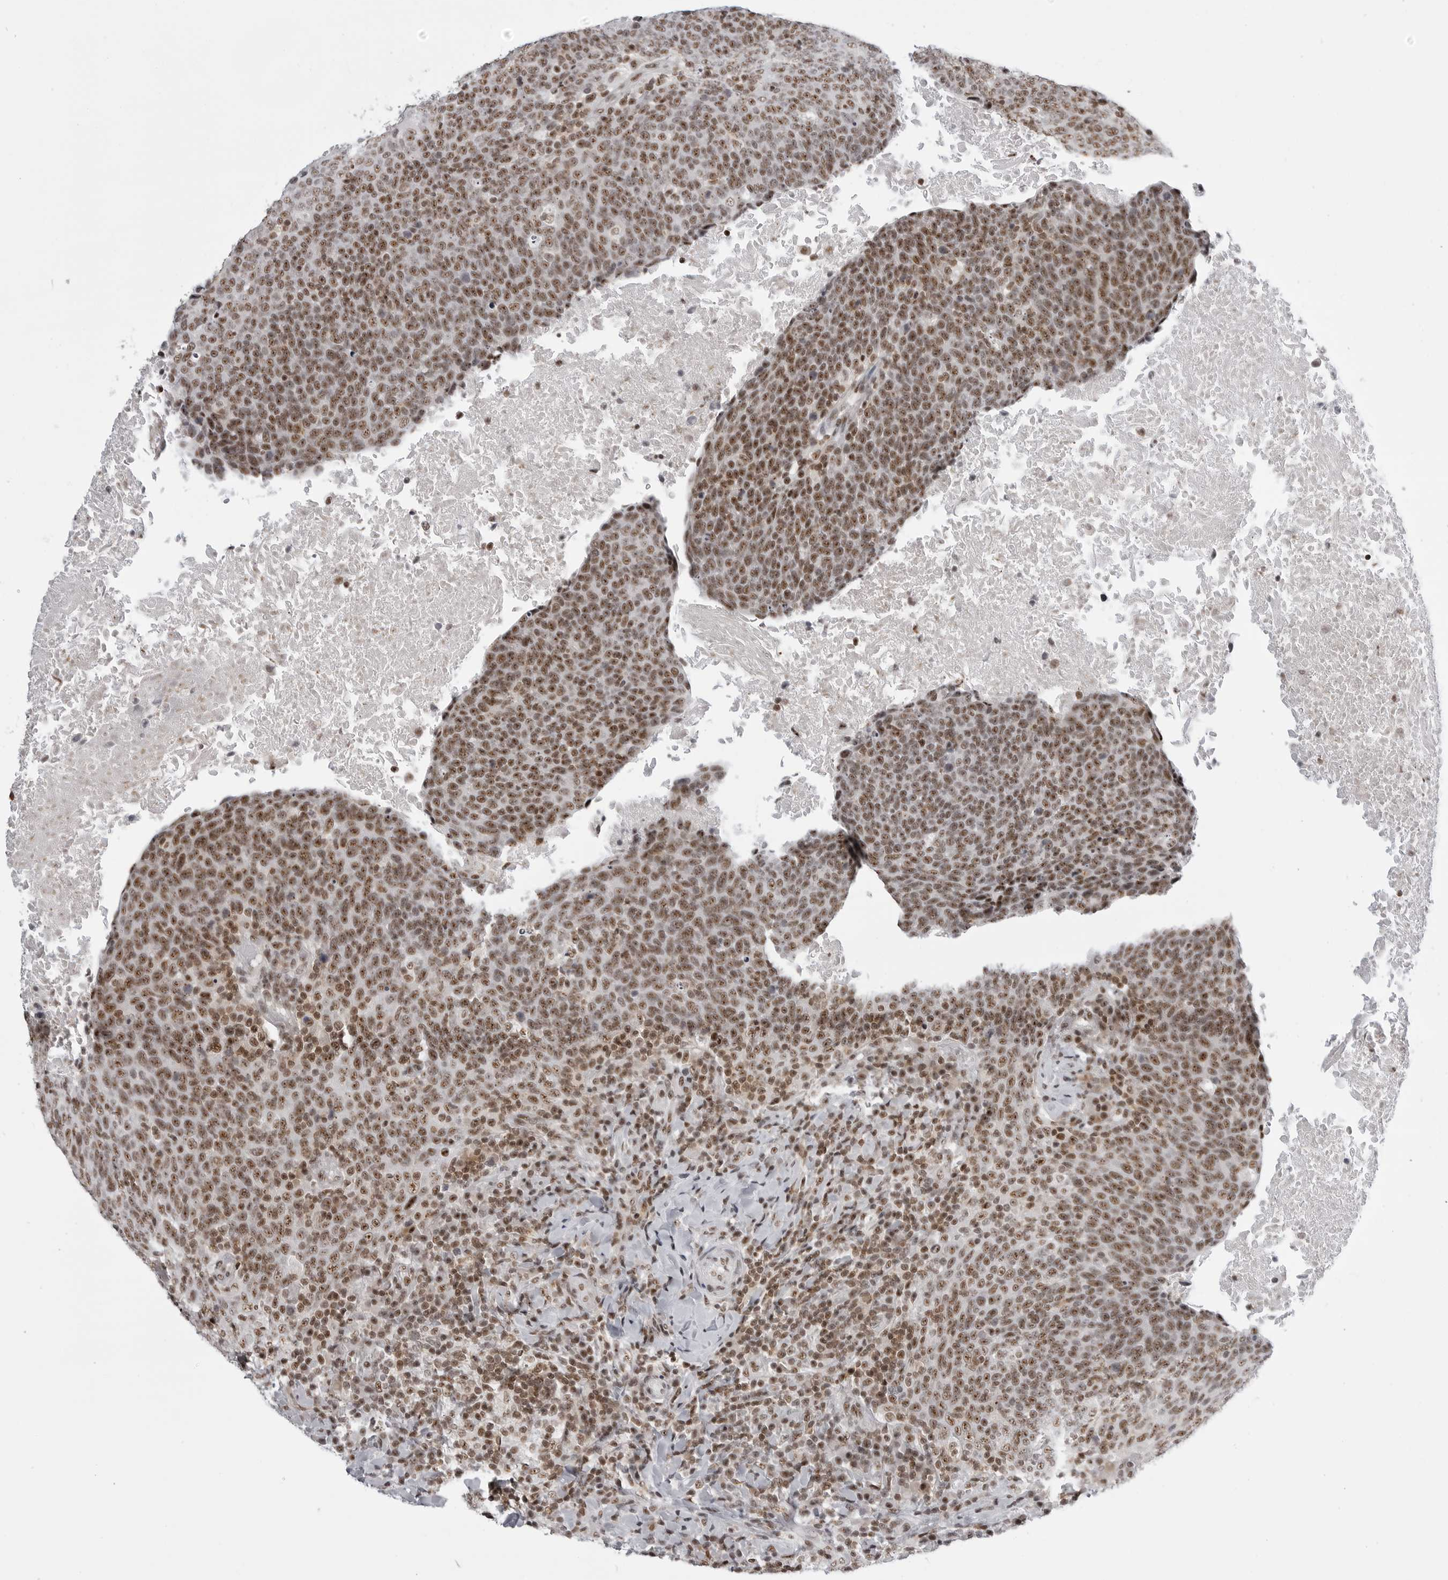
{"staining": {"intensity": "moderate", "quantity": ">75%", "location": "nuclear"}, "tissue": "head and neck cancer", "cell_type": "Tumor cells", "image_type": "cancer", "snomed": [{"axis": "morphology", "description": "Squamous cell carcinoma, NOS"}, {"axis": "morphology", "description": "Squamous cell carcinoma, metastatic, NOS"}, {"axis": "topography", "description": "Lymph node"}, {"axis": "topography", "description": "Head-Neck"}], "caption": "Metastatic squamous cell carcinoma (head and neck) tissue exhibits moderate nuclear positivity in approximately >75% of tumor cells, visualized by immunohistochemistry. (Brightfield microscopy of DAB IHC at high magnification).", "gene": "WRAP53", "patient": {"sex": "male", "age": 62}}